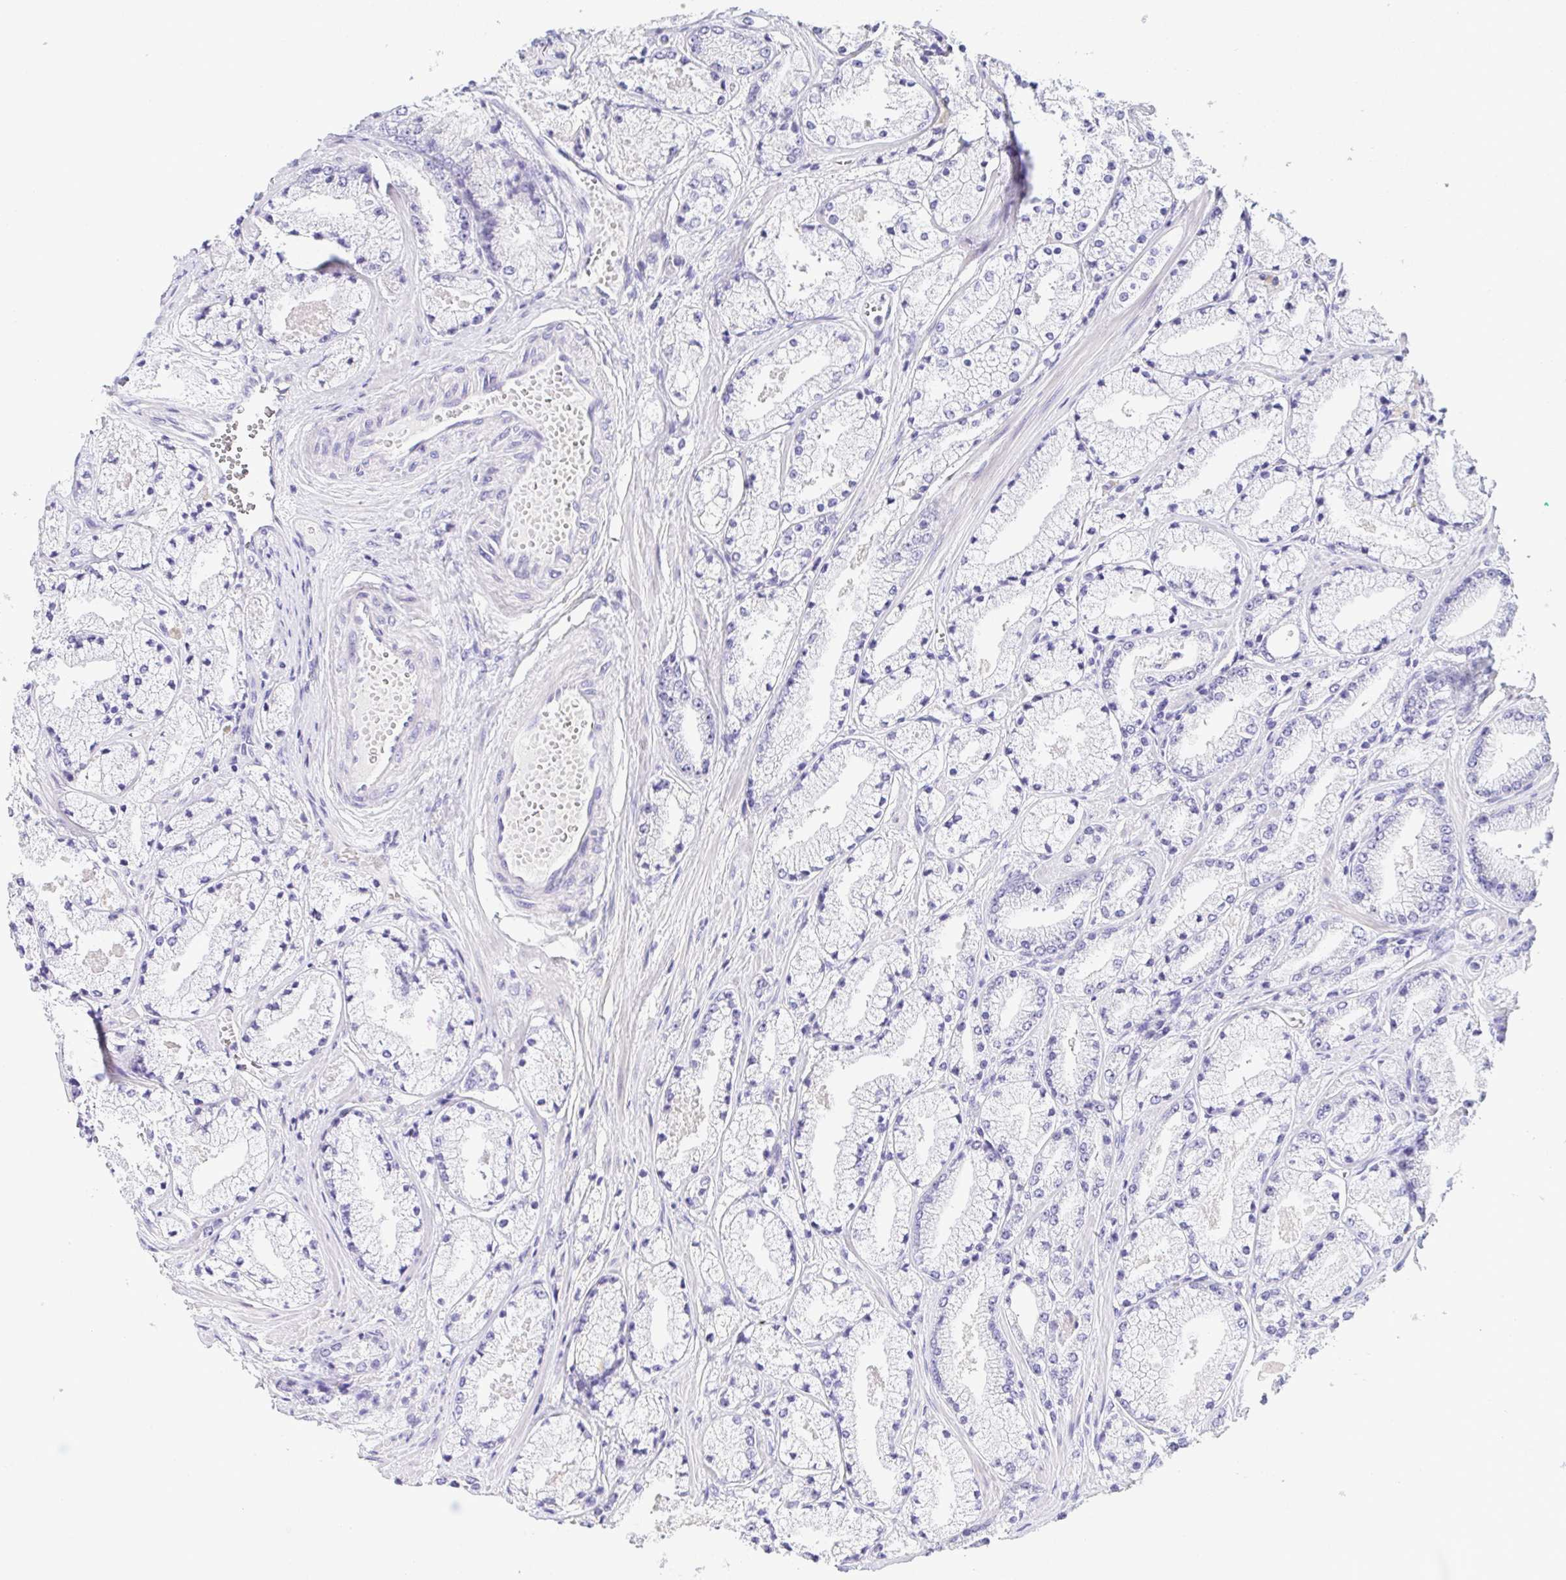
{"staining": {"intensity": "negative", "quantity": "none", "location": "none"}, "tissue": "prostate cancer", "cell_type": "Tumor cells", "image_type": "cancer", "snomed": [{"axis": "morphology", "description": "Adenocarcinoma, High grade"}, {"axis": "topography", "description": "Prostate"}], "caption": "Photomicrograph shows no significant protein positivity in tumor cells of prostate cancer (high-grade adenocarcinoma).", "gene": "HAPLN2", "patient": {"sex": "male", "age": 63}}